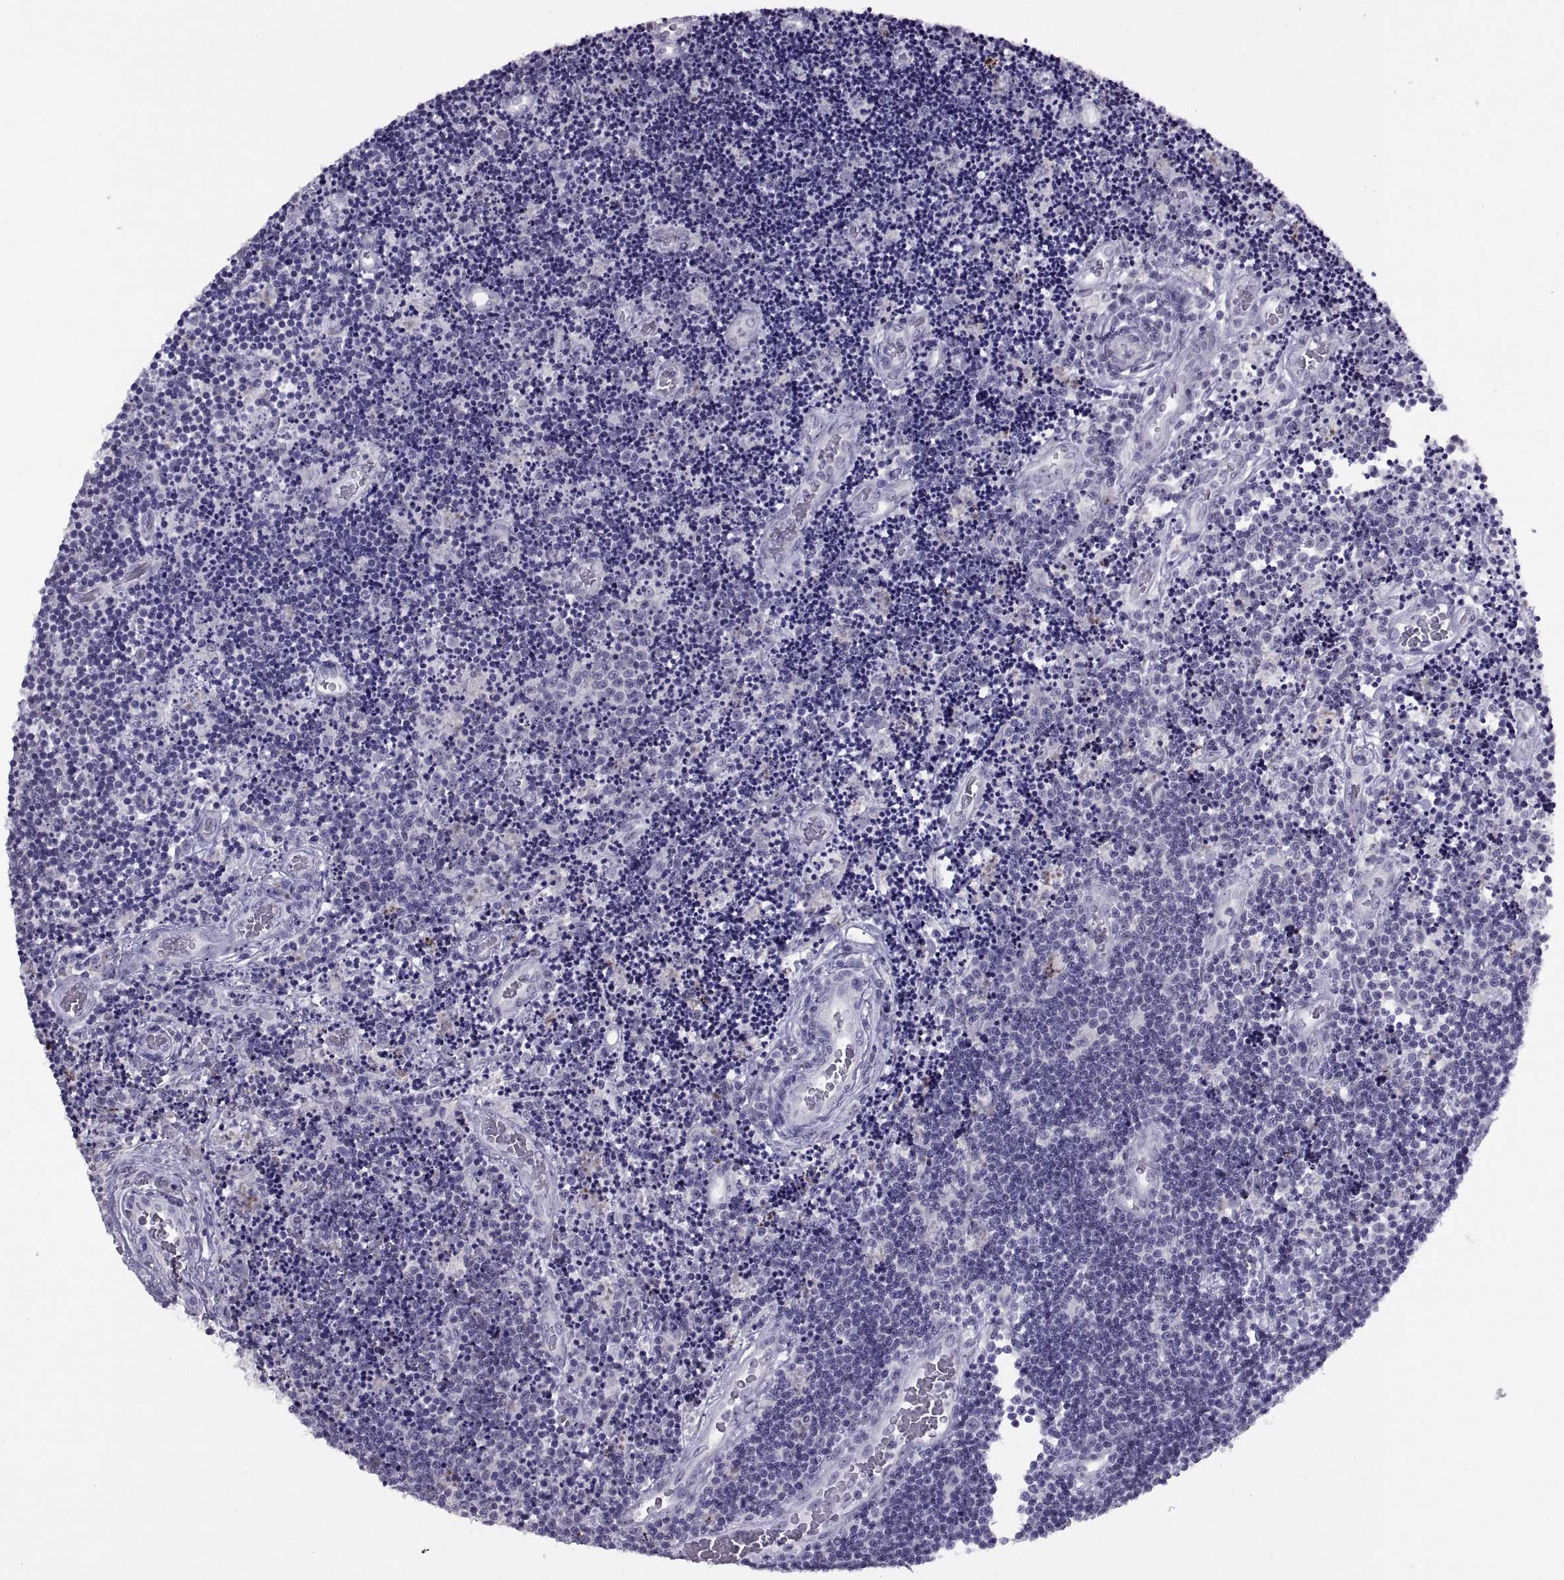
{"staining": {"intensity": "negative", "quantity": "none", "location": "none"}, "tissue": "lymphoma", "cell_type": "Tumor cells", "image_type": "cancer", "snomed": [{"axis": "morphology", "description": "Malignant lymphoma, non-Hodgkin's type, Low grade"}, {"axis": "topography", "description": "Brain"}], "caption": "Histopathology image shows no significant protein expression in tumor cells of low-grade malignant lymphoma, non-Hodgkin's type.", "gene": "ASIC2", "patient": {"sex": "female", "age": 66}}